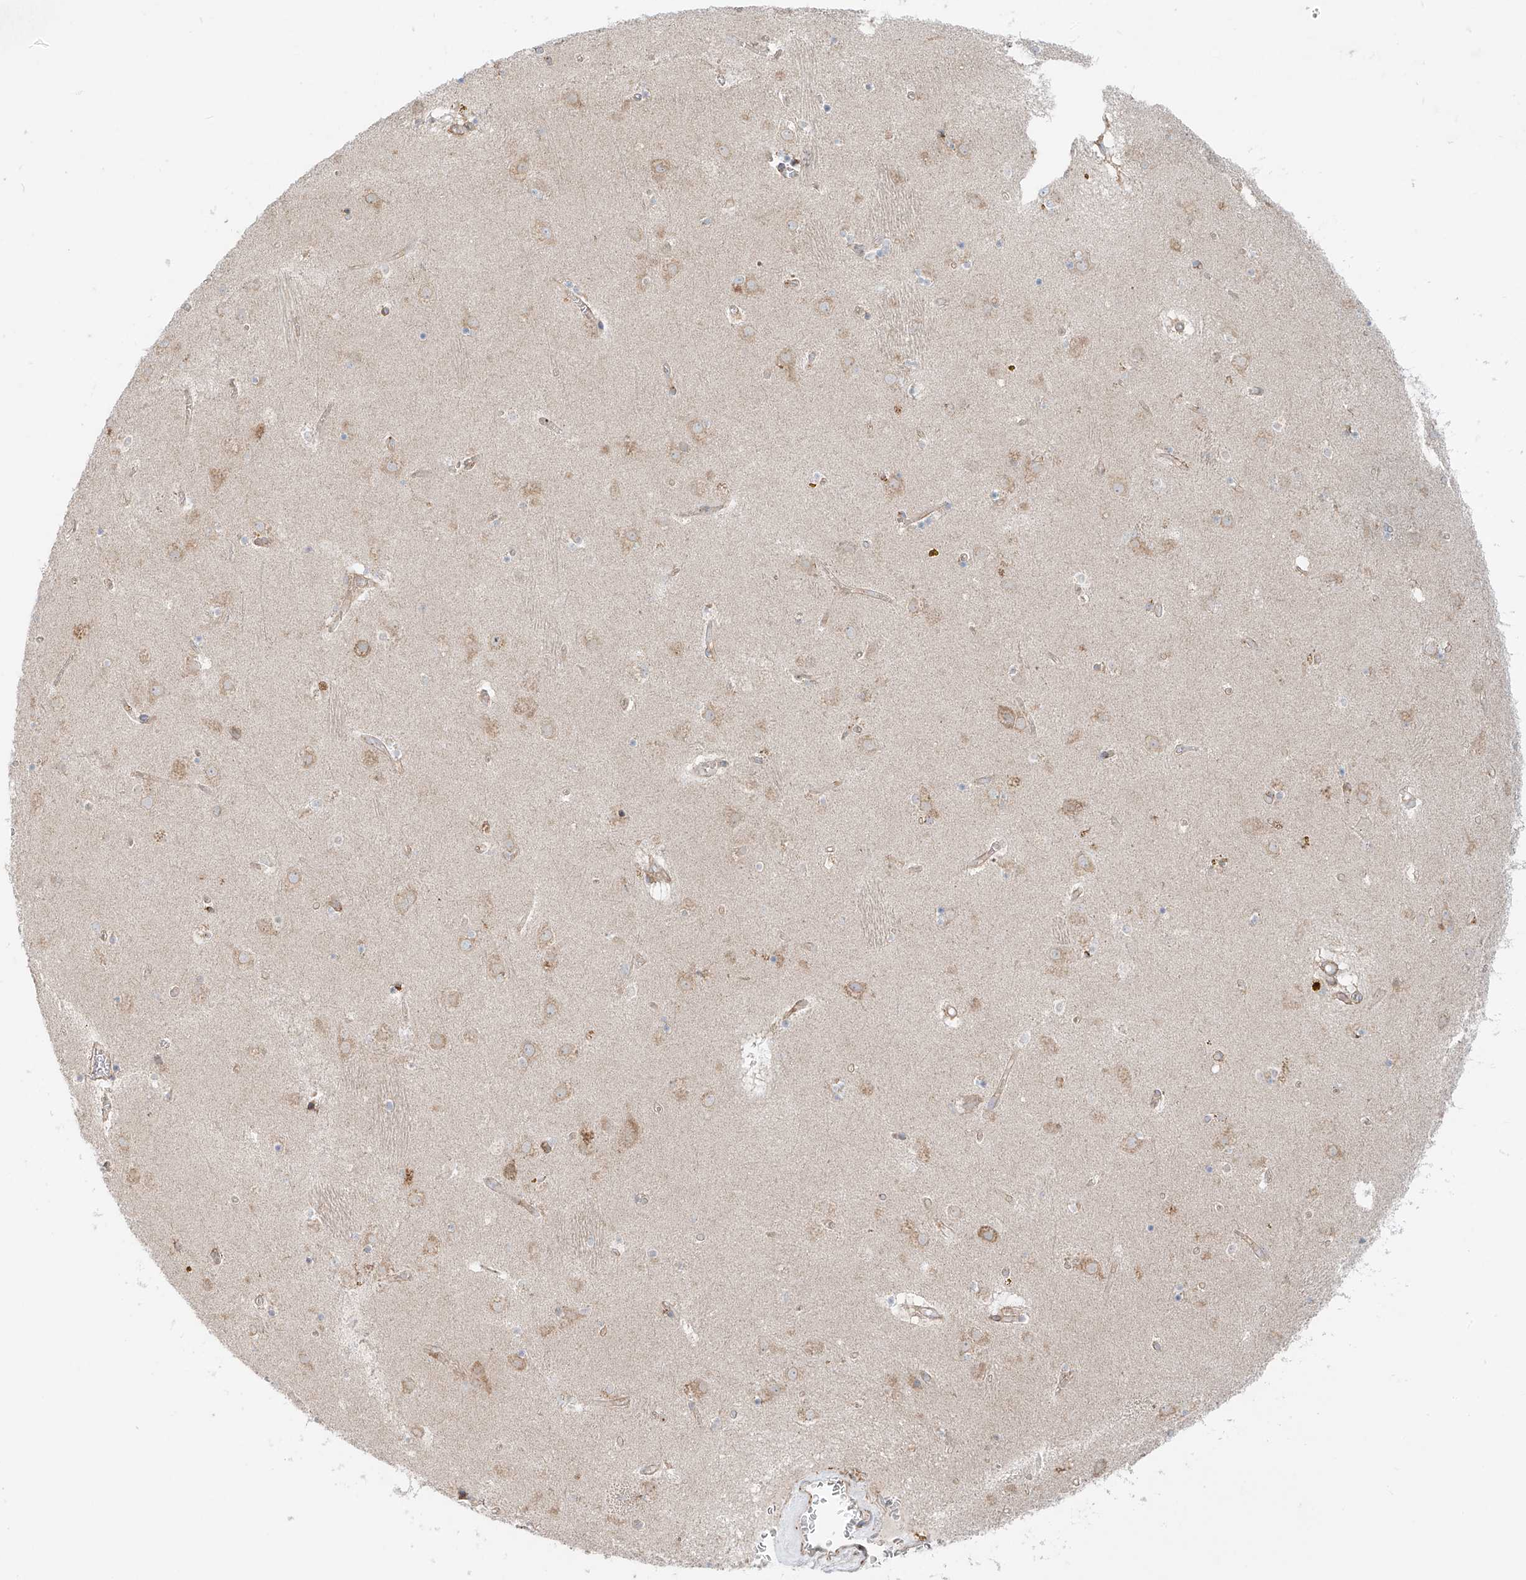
{"staining": {"intensity": "weak", "quantity": "25%-75%", "location": "cytoplasmic/membranous"}, "tissue": "caudate", "cell_type": "Glial cells", "image_type": "normal", "snomed": [{"axis": "morphology", "description": "Normal tissue, NOS"}, {"axis": "topography", "description": "Lateral ventricle wall"}], "caption": "This is an image of IHC staining of benign caudate, which shows weak positivity in the cytoplasmic/membranous of glial cells.", "gene": "EIPR1", "patient": {"sex": "male", "age": 70}}